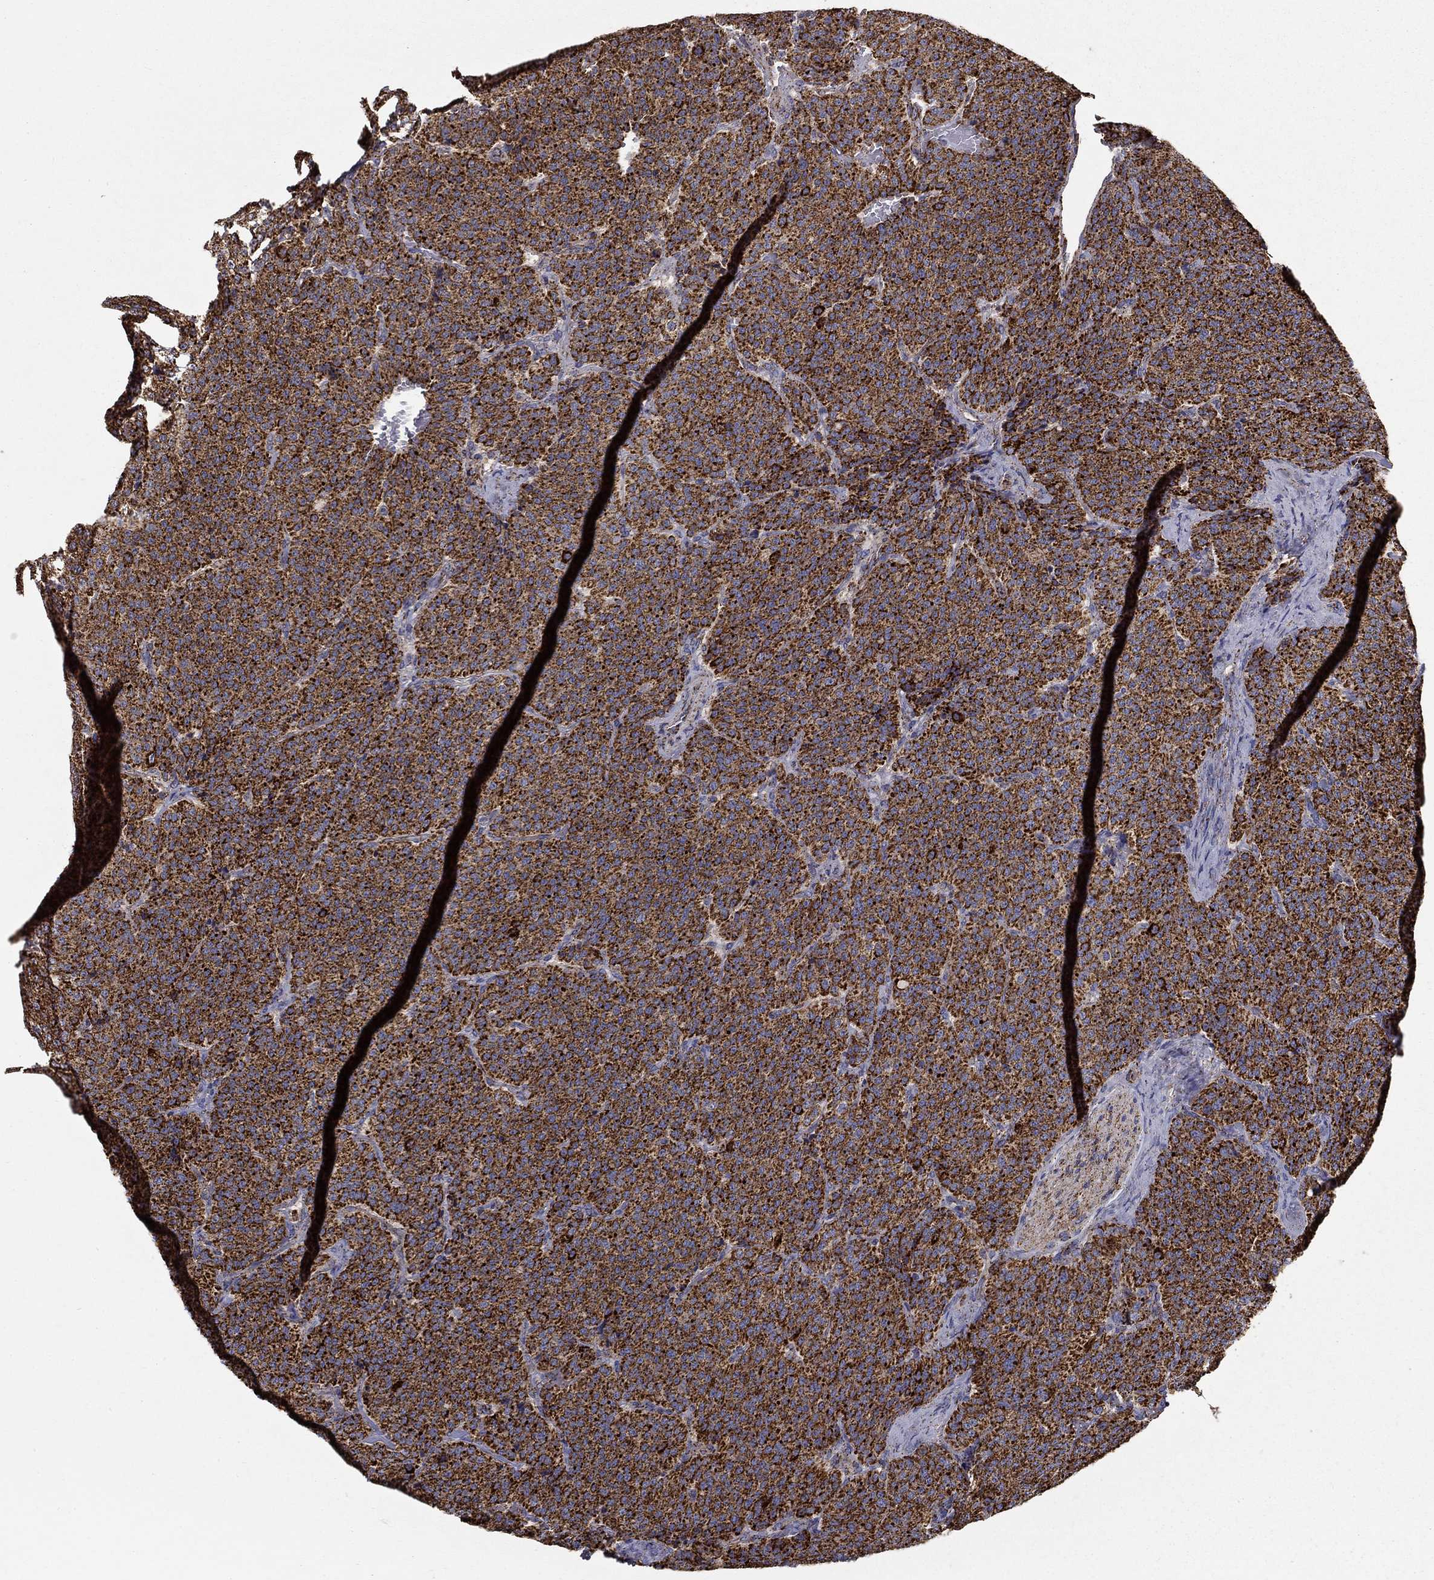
{"staining": {"intensity": "strong", "quantity": ">75%", "location": "cytoplasmic/membranous"}, "tissue": "carcinoid", "cell_type": "Tumor cells", "image_type": "cancer", "snomed": [{"axis": "morphology", "description": "Carcinoid, malignant, NOS"}, {"axis": "topography", "description": "Small intestine"}], "caption": "High-magnification brightfield microscopy of carcinoid stained with DAB (brown) and counterstained with hematoxylin (blue). tumor cells exhibit strong cytoplasmic/membranous positivity is seen in approximately>75% of cells.", "gene": "GCSH", "patient": {"sex": "female", "age": 58}}